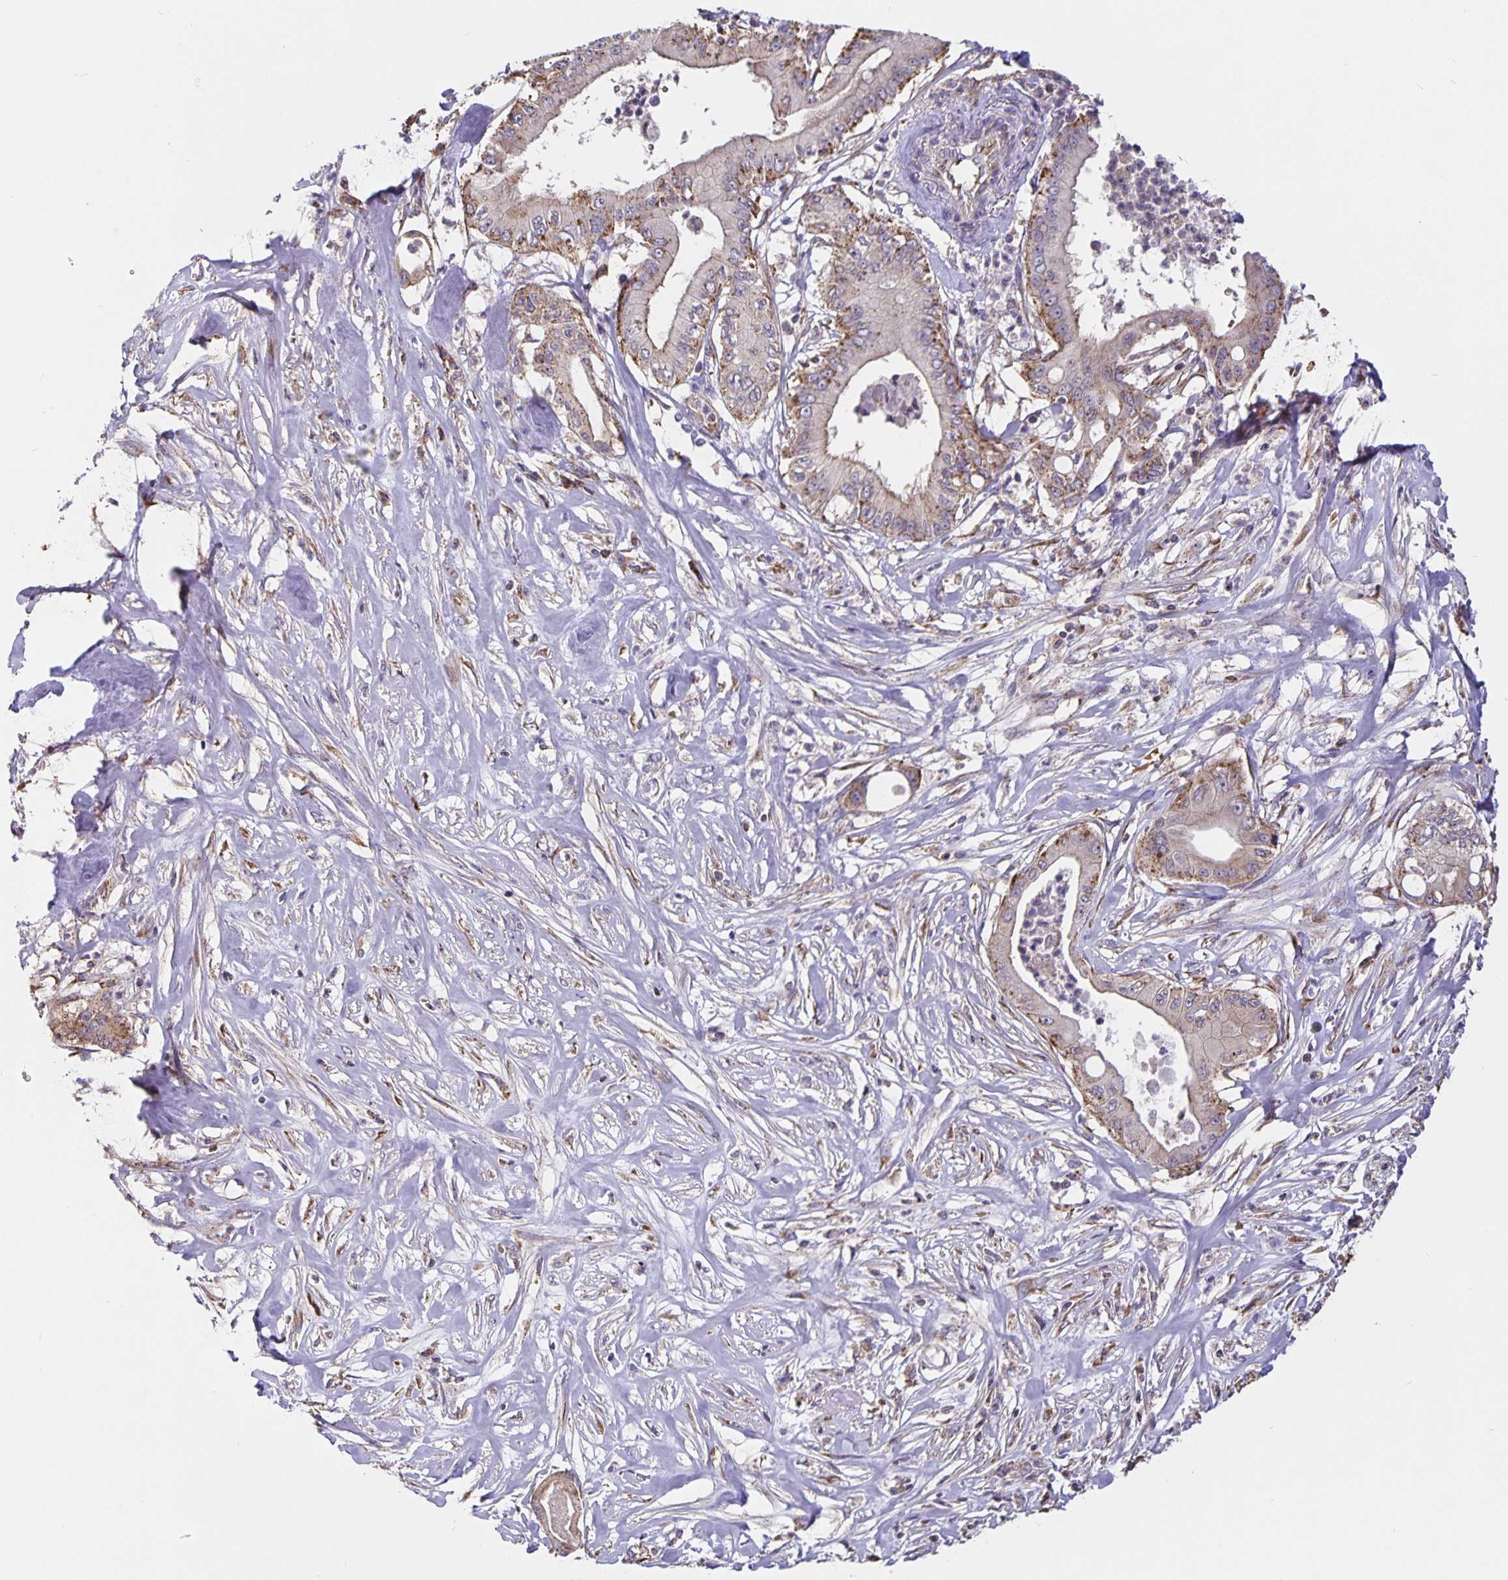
{"staining": {"intensity": "moderate", "quantity": "25%-75%", "location": "cytoplasmic/membranous"}, "tissue": "pancreatic cancer", "cell_type": "Tumor cells", "image_type": "cancer", "snomed": [{"axis": "morphology", "description": "Adenocarcinoma, NOS"}, {"axis": "topography", "description": "Pancreas"}], "caption": "Protein expression analysis of human pancreatic cancer (adenocarcinoma) reveals moderate cytoplasmic/membranous expression in approximately 25%-75% of tumor cells. The staining was performed using DAB (3,3'-diaminobenzidine), with brown indicating positive protein expression. Nuclei are stained blue with hematoxylin.", "gene": "TMEM71", "patient": {"sex": "male", "age": 71}}